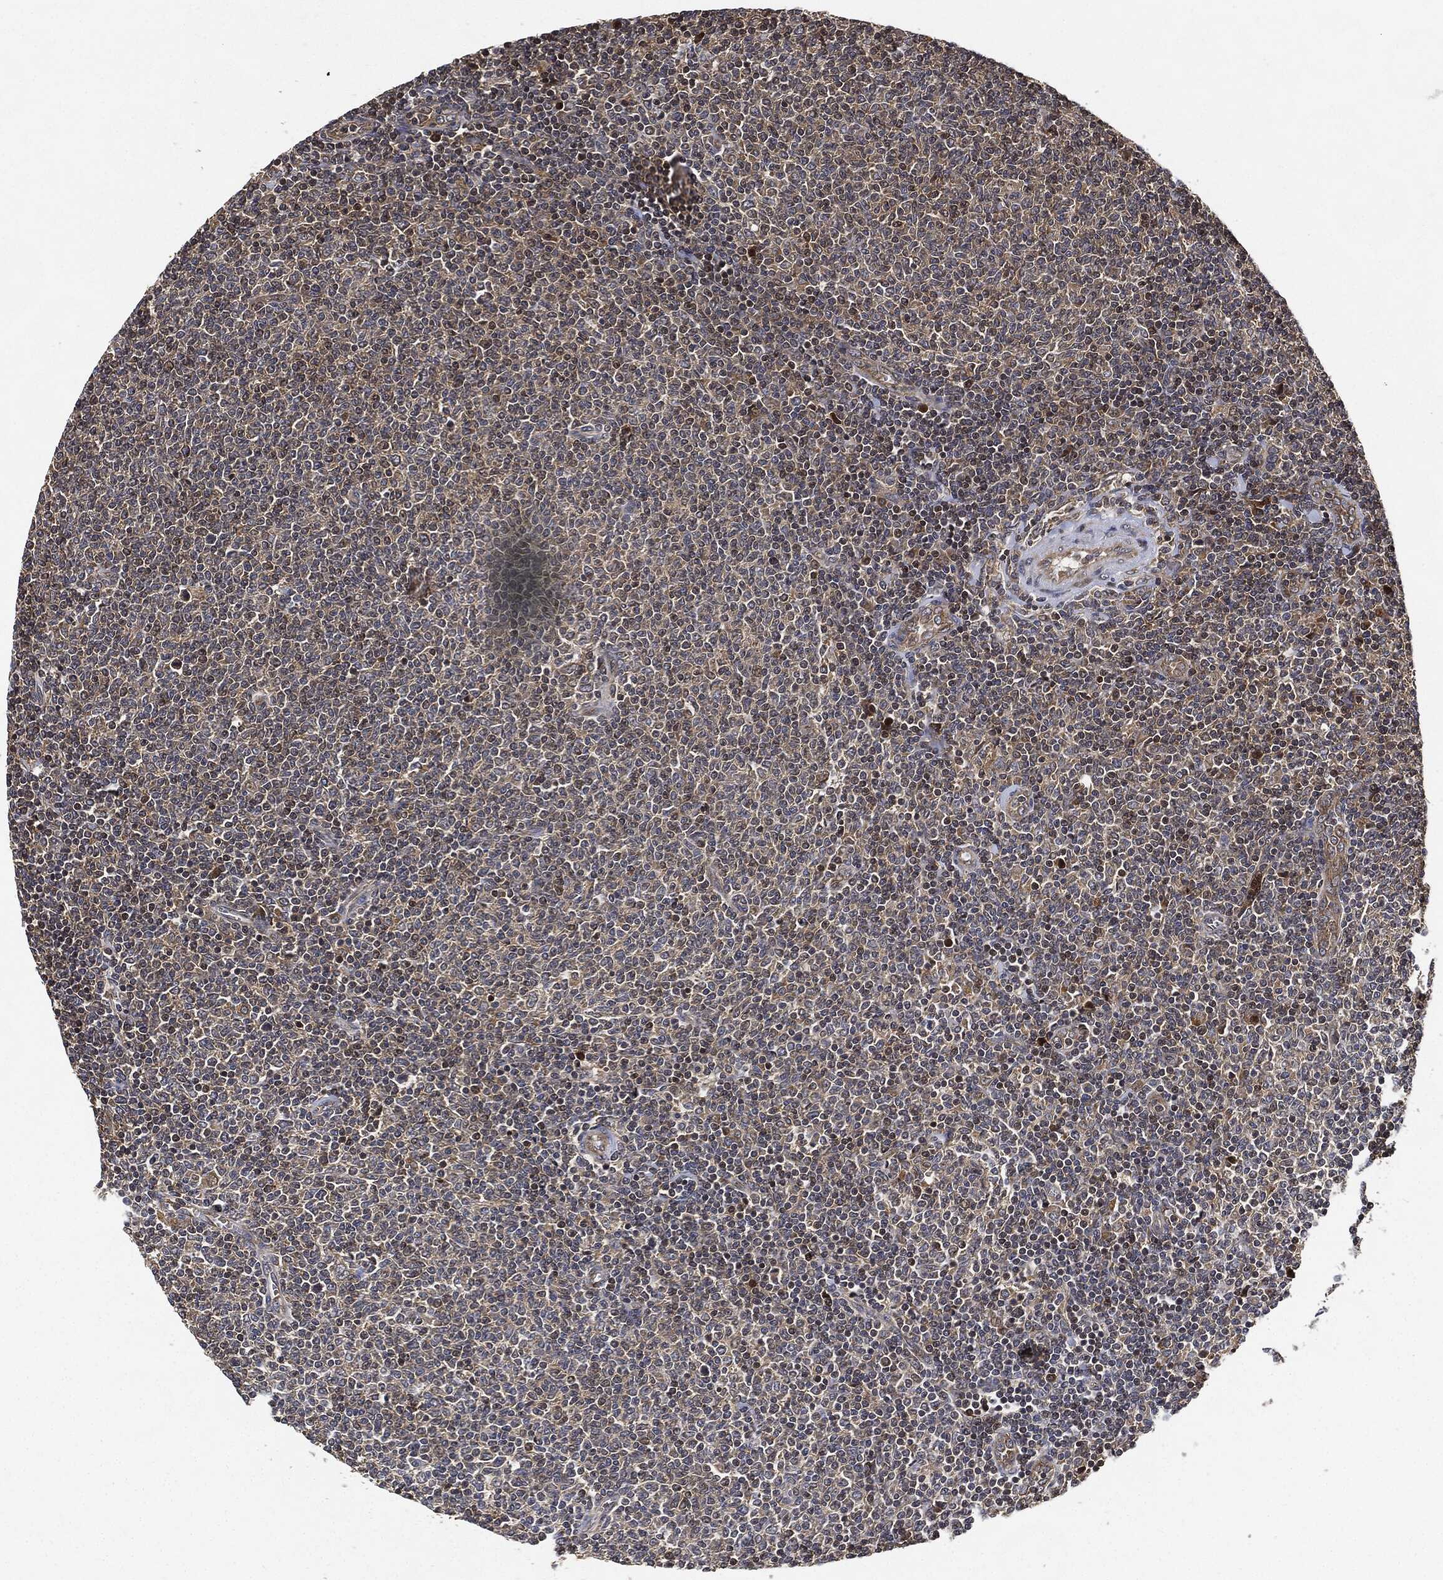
{"staining": {"intensity": "negative", "quantity": "none", "location": "none"}, "tissue": "lymphoma", "cell_type": "Tumor cells", "image_type": "cancer", "snomed": [{"axis": "morphology", "description": "Malignant lymphoma, non-Hodgkin's type, Low grade"}, {"axis": "topography", "description": "Lymph node"}], "caption": "Tumor cells are negative for brown protein staining in lymphoma. The staining is performed using DAB brown chromogen with nuclei counter-stained in using hematoxylin.", "gene": "MLST8", "patient": {"sex": "male", "age": 52}}